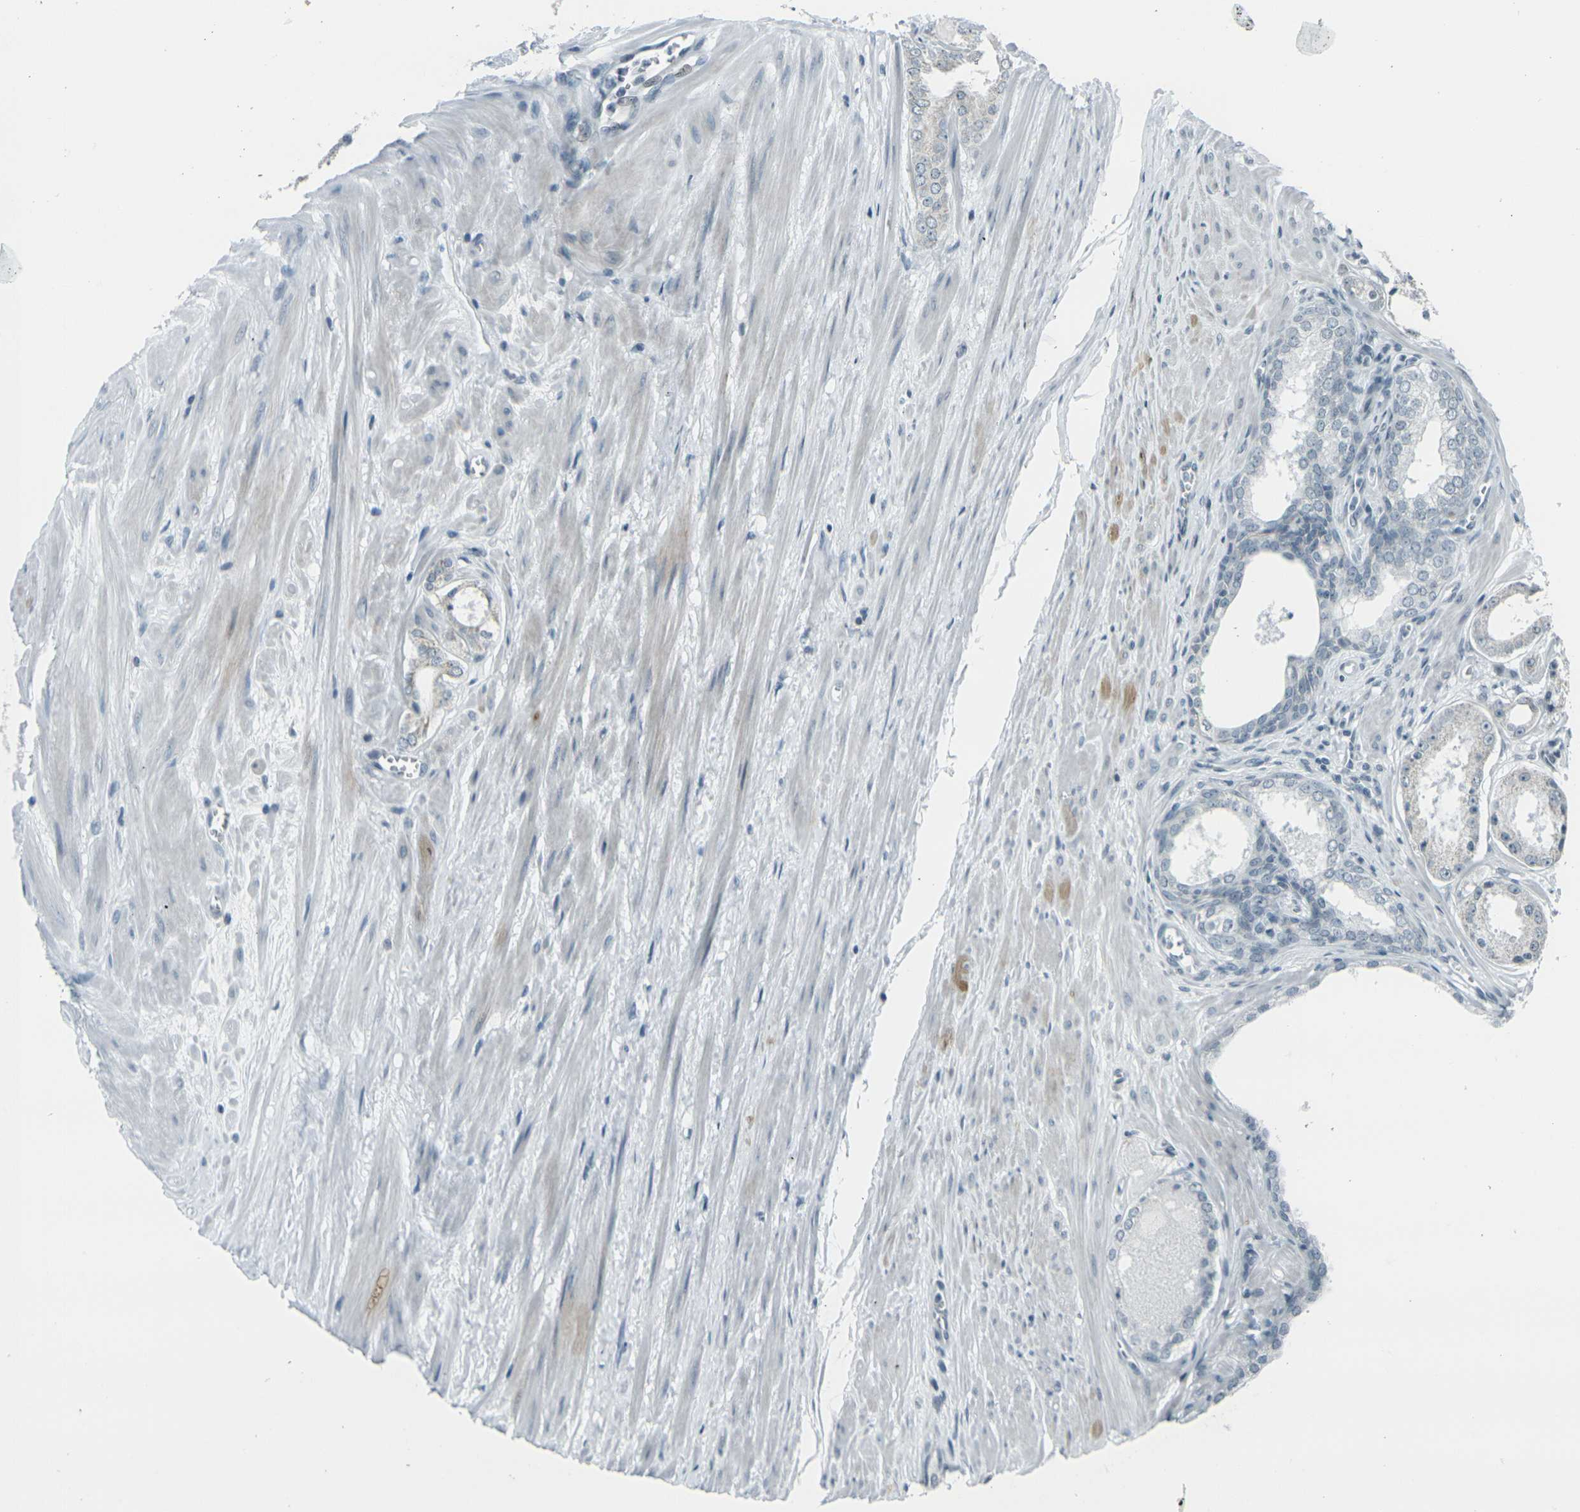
{"staining": {"intensity": "weak", "quantity": "<25%", "location": "cytoplasmic/membranous"}, "tissue": "prostate cancer", "cell_type": "Tumor cells", "image_type": "cancer", "snomed": [{"axis": "morphology", "description": "Adenocarcinoma, Low grade"}, {"axis": "topography", "description": "Prostate"}], "caption": "Immunohistochemistry (IHC) histopathology image of prostate cancer (low-grade adenocarcinoma) stained for a protein (brown), which demonstrates no positivity in tumor cells.", "gene": "H2BC1", "patient": {"sex": "male", "age": 57}}